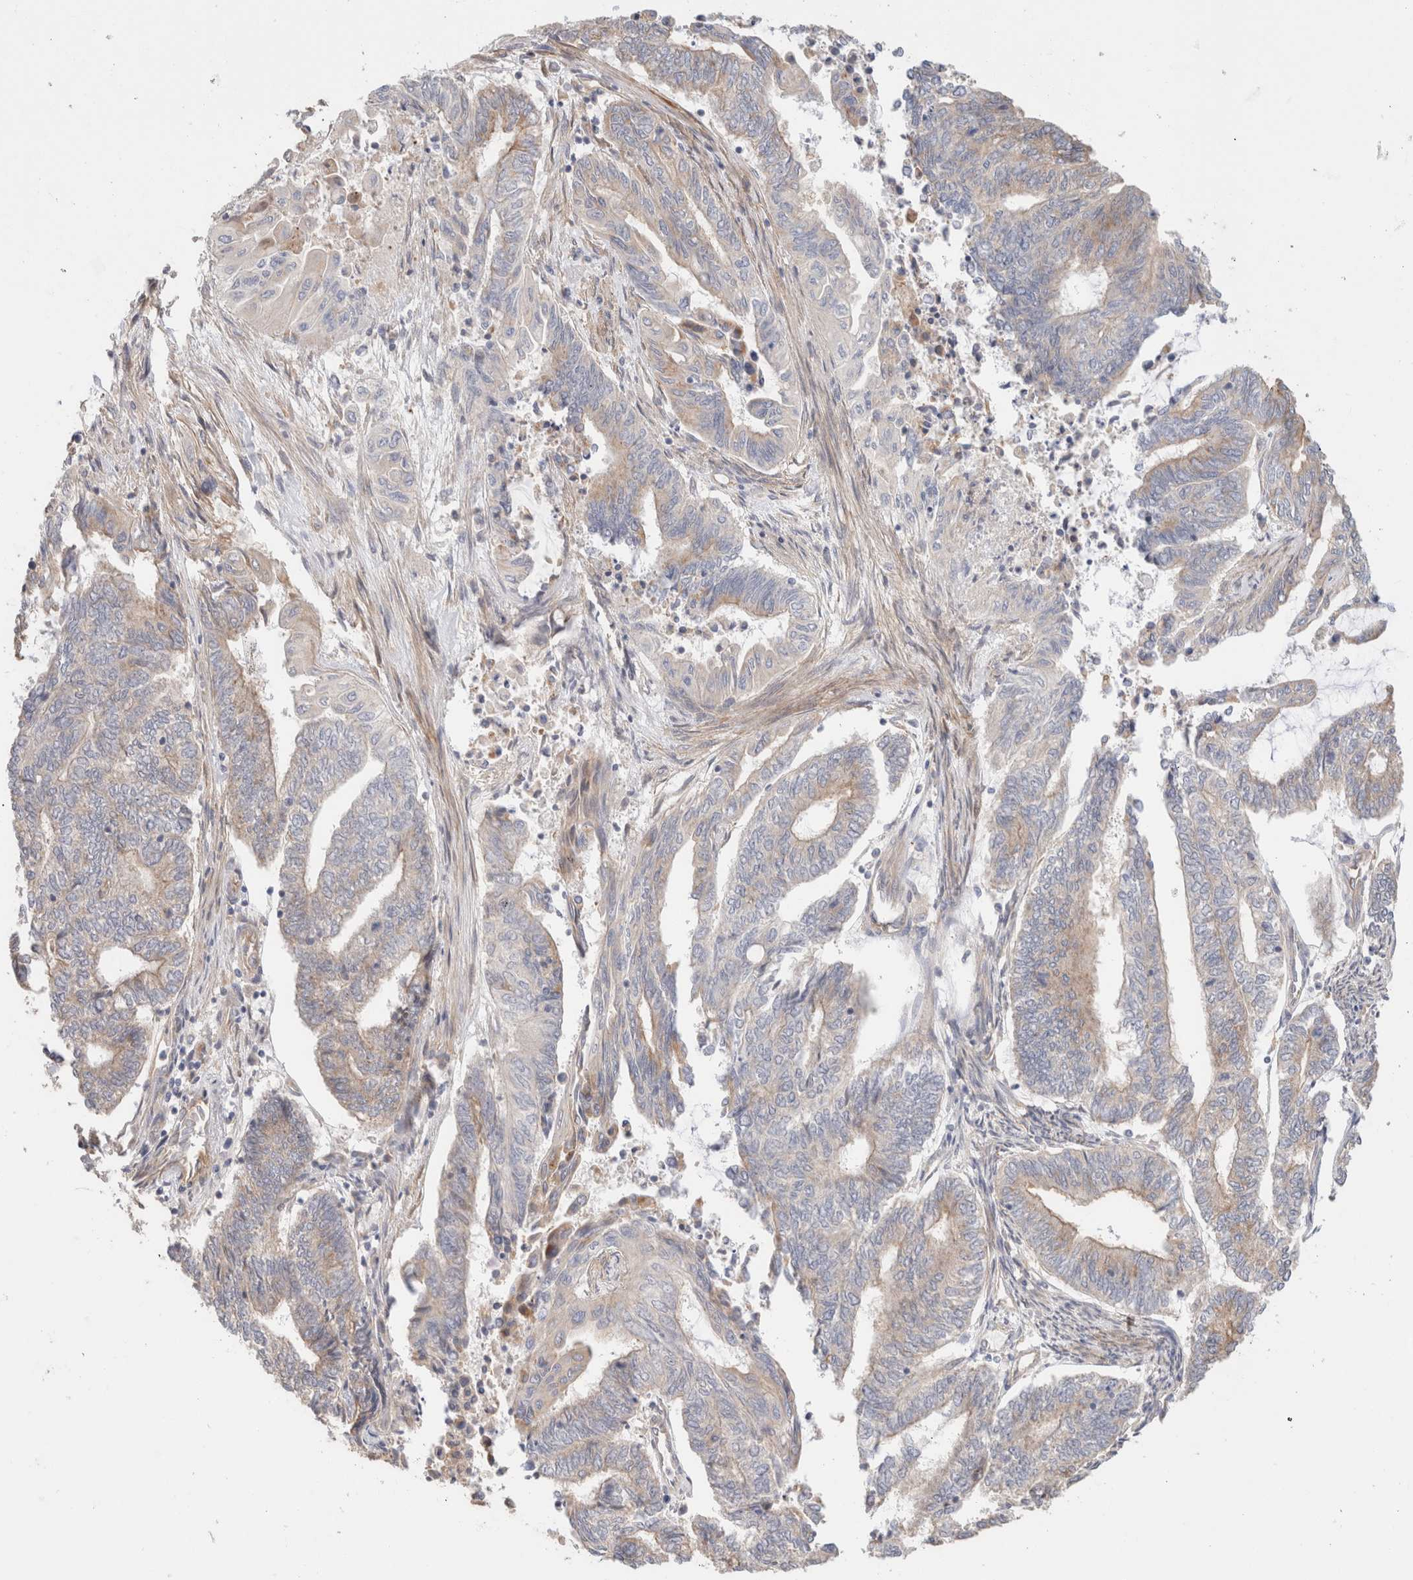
{"staining": {"intensity": "weak", "quantity": "<25%", "location": "cytoplasmic/membranous"}, "tissue": "endometrial cancer", "cell_type": "Tumor cells", "image_type": "cancer", "snomed": [{"axis": "morphology", "description": "Adenocarcinoma, NOS"}, {"axis": "topography", "description": "Uterus"}, {"axis": "topography", "description": "Endometrium"}], "caption": "The image exhibits no significant expression in tumor cells of endometrial cancer (adenocarcinoma).", "gene": "ID3", "patient": {"sex": "female", "age": 70}}